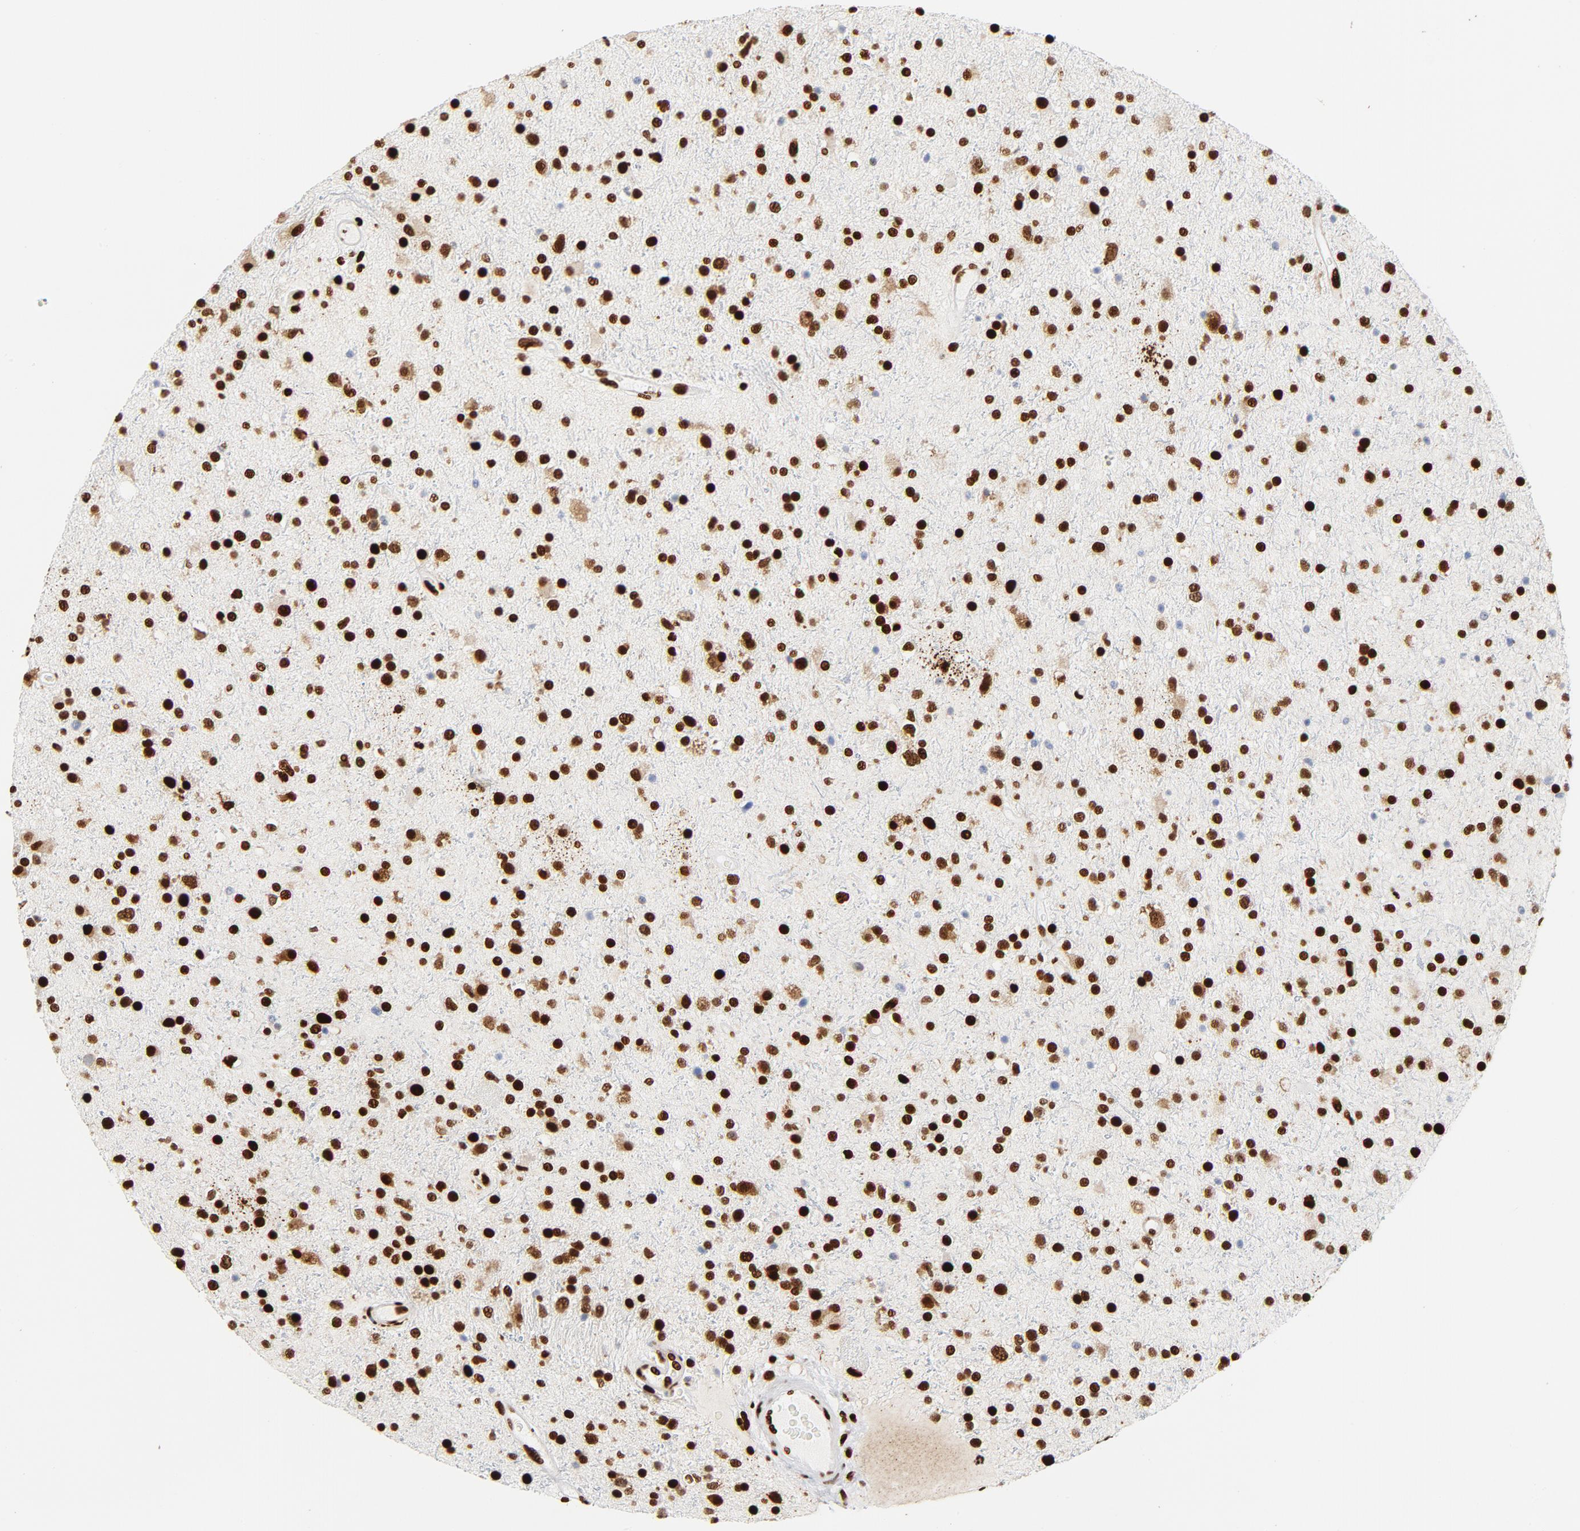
{"staining": {"intensity": "strong", "quantity": ">75%", "location": "nuclear"}, "tissue": "glioma", "cell_type": "Tumor cells", "image_type": "cancer", "snomed": [{"axis": "morphology", "description": "Glioma, malignant, High grade"}, {"axis": "topography", "description": "Brain"}], "caption": "An image of malignant glioma (high-grade) stained for a protein shows strong nuclear brown staining in tumor cells. (DAB (3,3'-diaminobenzidine) IHC with brightfield microscopy, high magnification).", "gene": "XRCC6", "patient": {"sex": "male", "age": 33}}